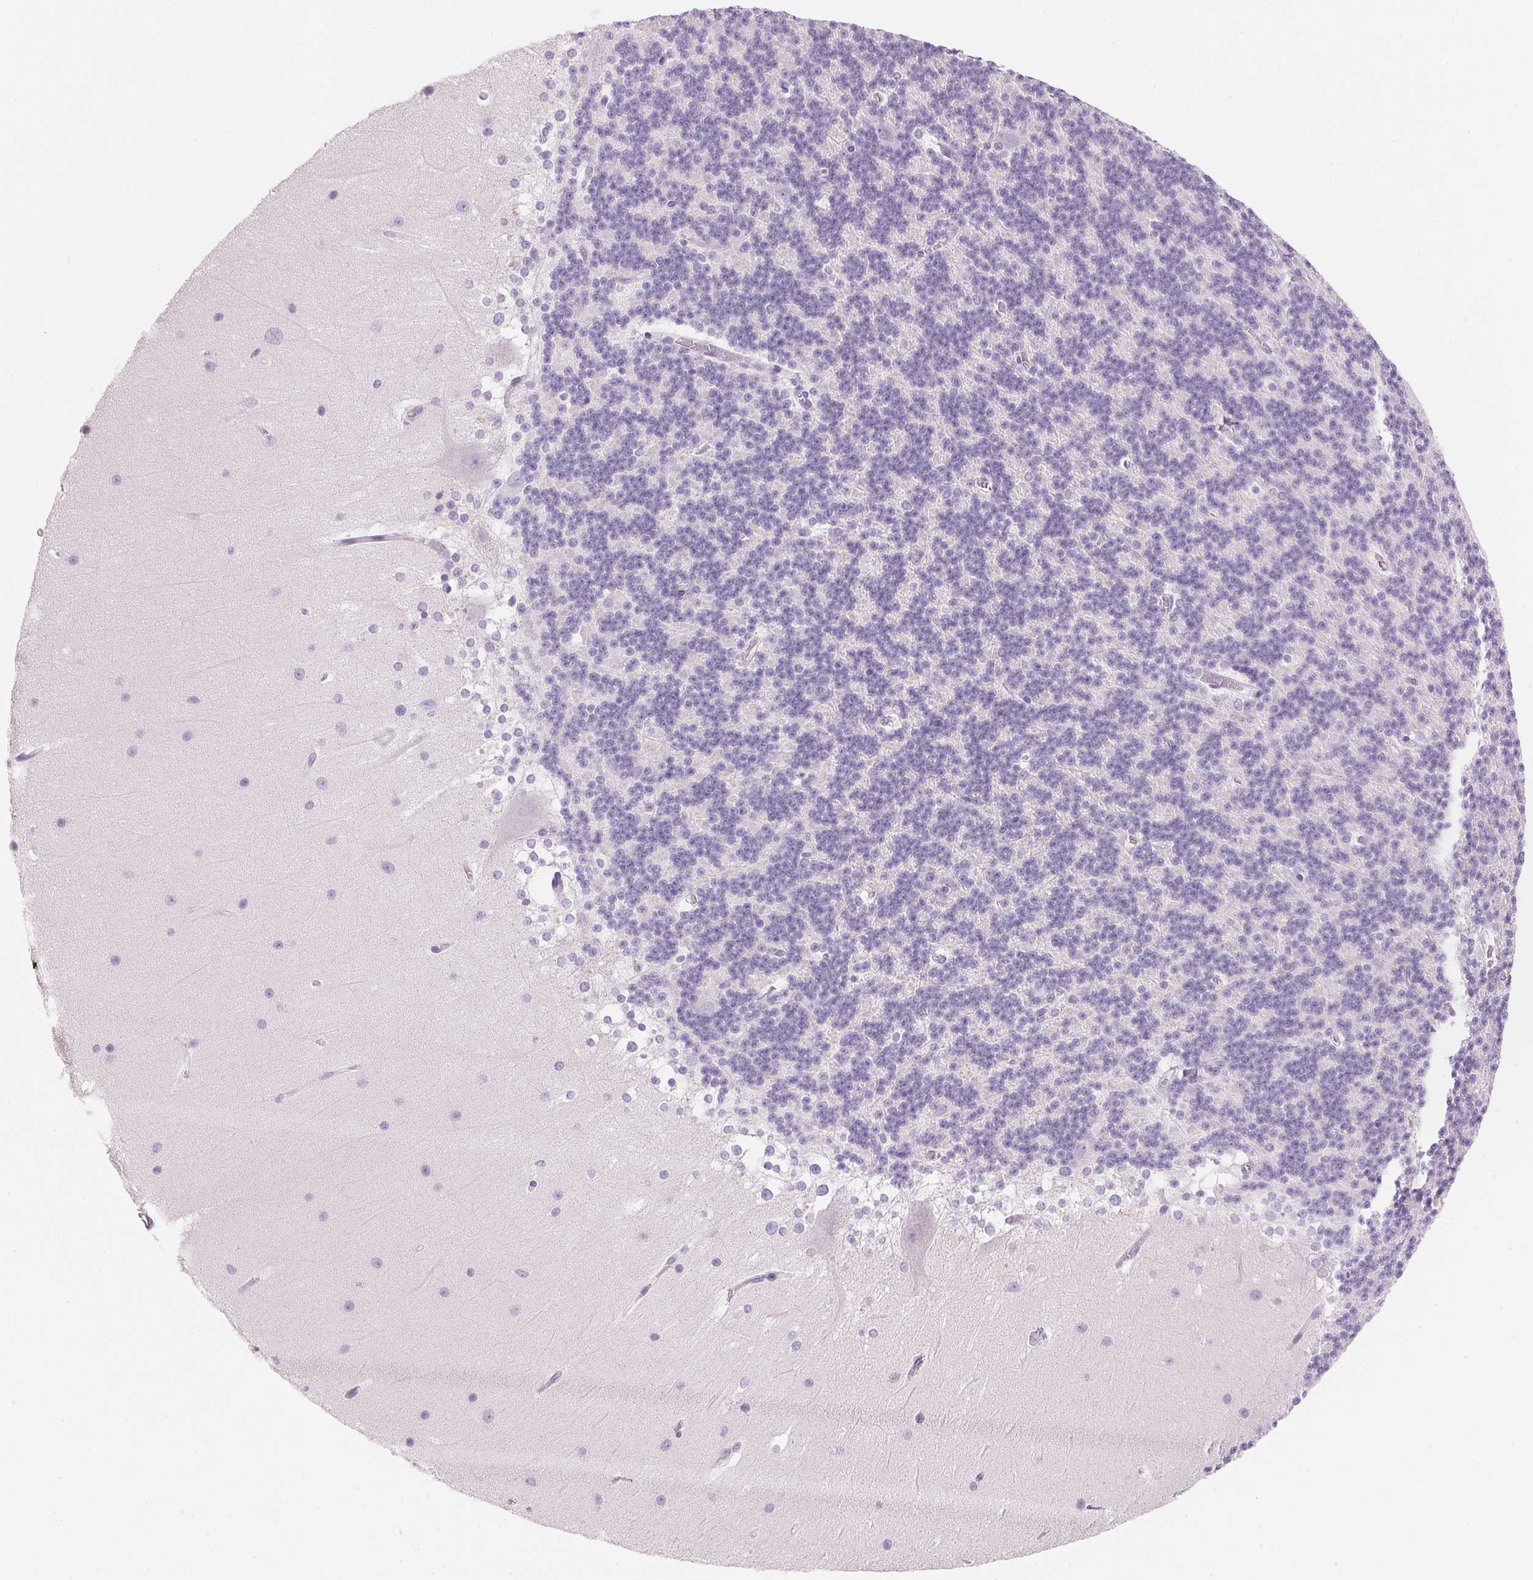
{"staining": {"intensity": "negative", "quantity": "none", "location": "none"}, "tissue": "cerebellum", "cell_type": "Cells in granular layer", "image_type": "normal", "snomed": [{"axis": "morphology", "description": "Normal tissue, NOS"}, {"axis": "topography", "description": "Cerebellum"}], "caption": "This is a micrograph of immunohistochemistry (IHC) staining of benign cerebellum, which shows no positivity in cells in granular layer. (DAB immunohistochemistry with hematoxylin counter stain).", "gene": "CYP11B1", "patient": {"sex": "female", "age": 19}}